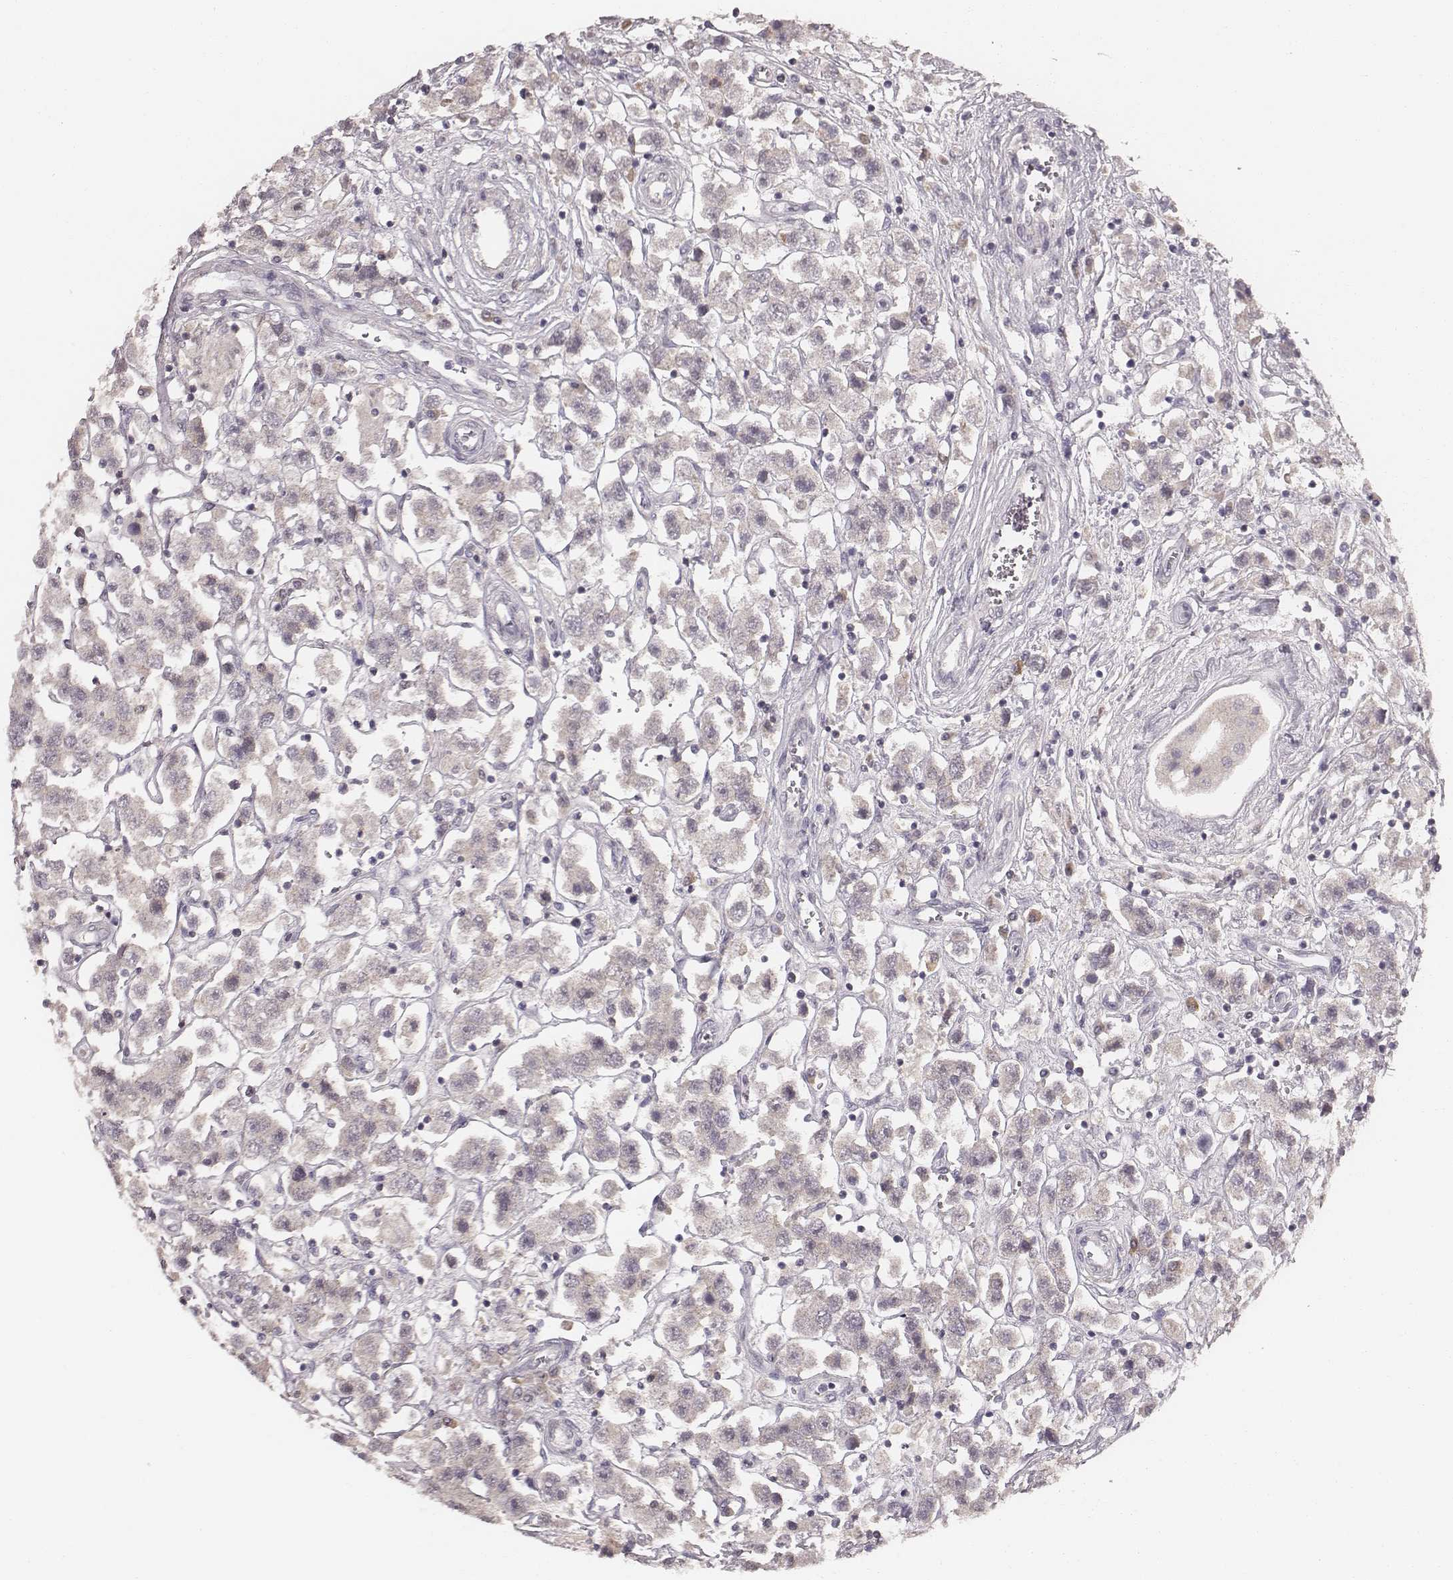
{"staining": {"intensity": "negative", "quantity": "none", "location": "none"}, "tissue": "testis cancer", "cell_type": "Tumor cells", "image_type": "cancer", "snomed": [{"axis": "morphology", "description": "Seminoma, NOS"}, {"axis": "topography", "description": "Testis"}], "caption": "High power microscopy photomicrograph of an immunohistochemistry (IHC) photomicrograph of seminoma (testis), revealing no significant expression in tumor cells. (Immunohistochemistry, brightfield microscopy, high magnification).", "gene": "LY6K", "patient": {"sex": "male", "age": 45}}